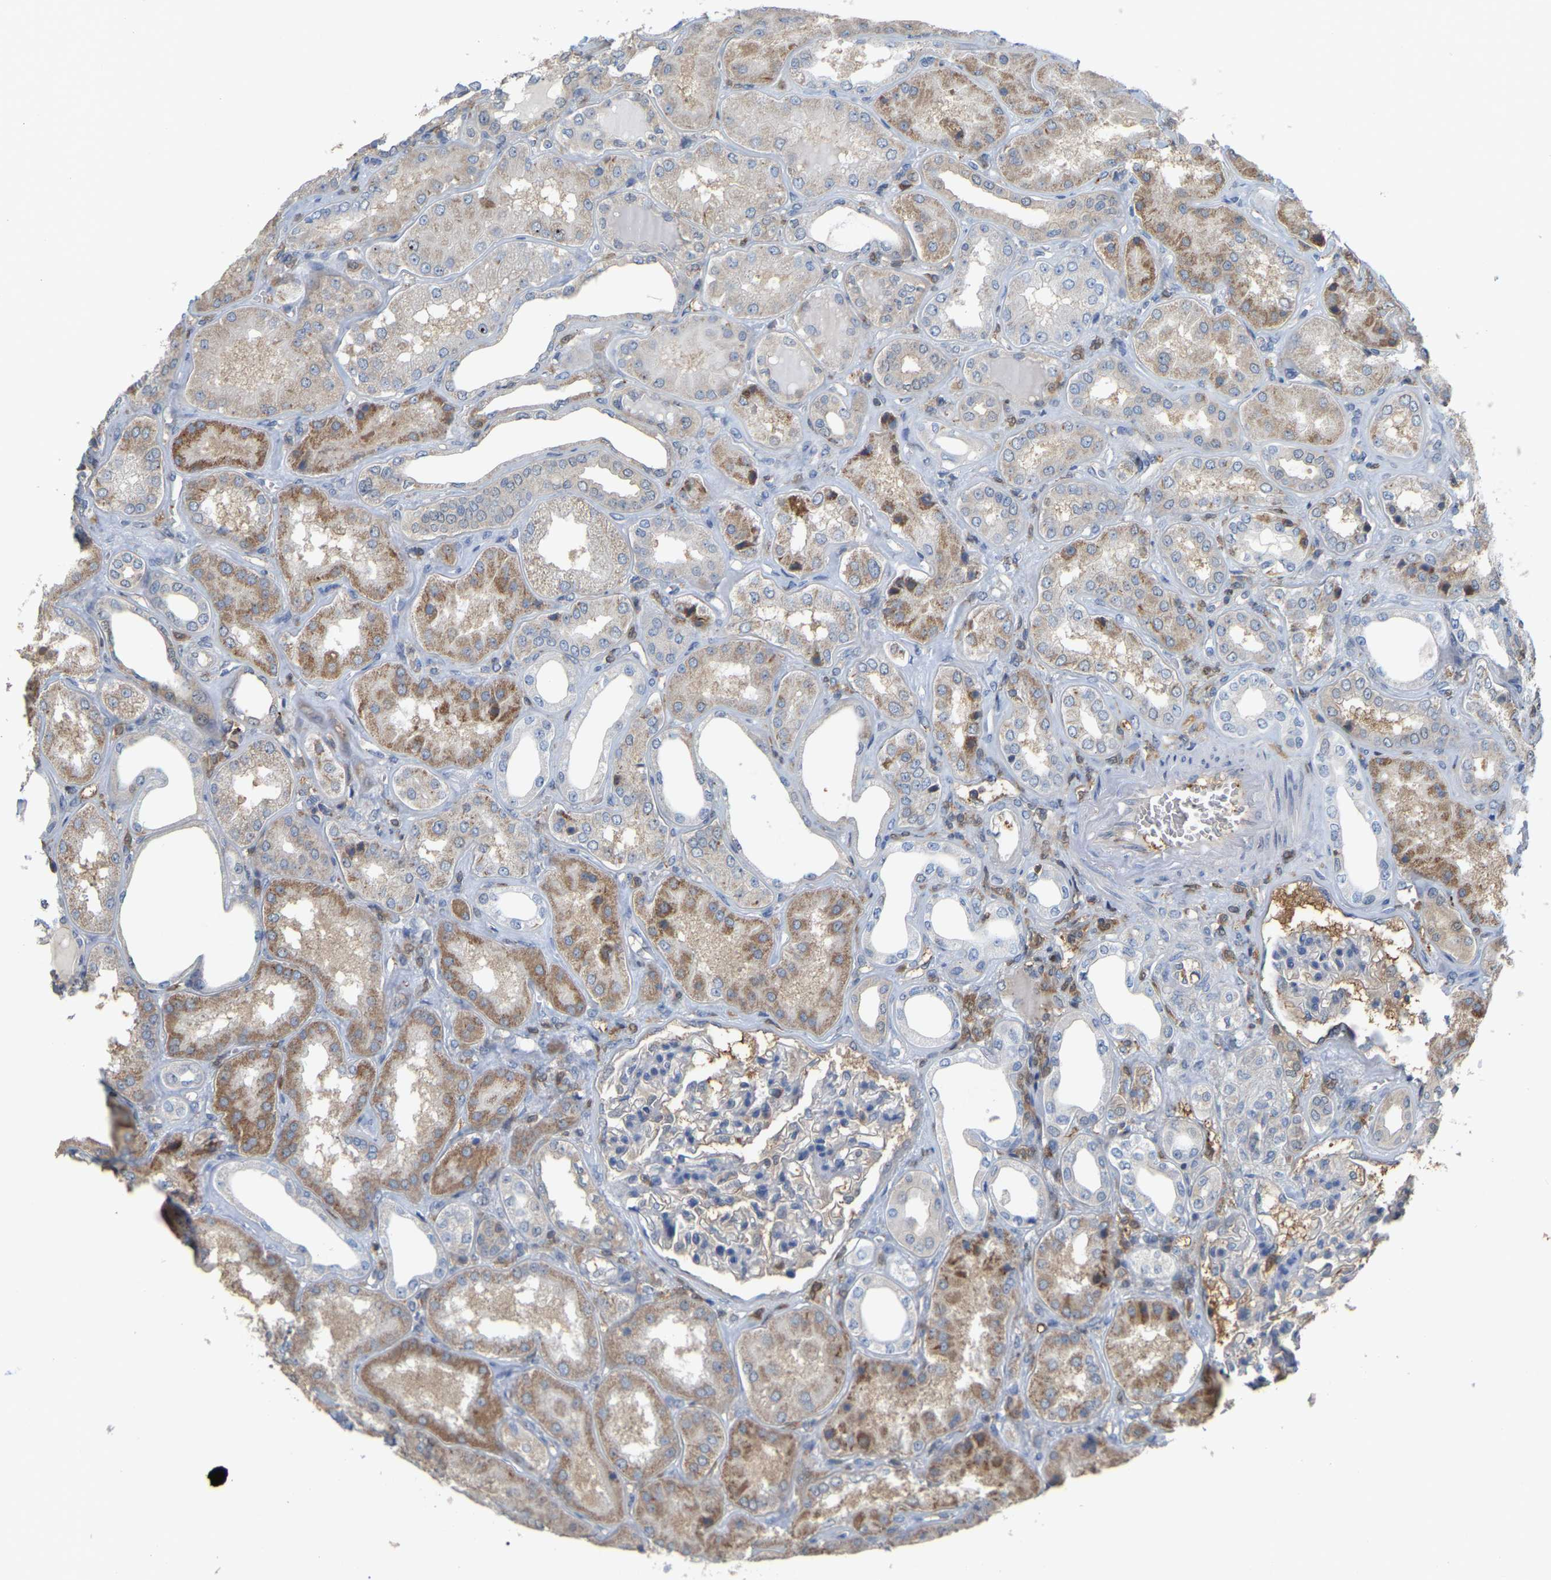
{"staining": {"intensity": "negative", "quantity": "none", "location": "none"}, "tissue": "kidney", "cell_type": "Cells in glomeruli", "image_type": "normal", "snomed": [{"axis": "morphology", "description": "Normal tissue, NOS"}, {"axis": "topography", "description": "Kidney"}], "caption": "The image reveals no staining of cells in glomeruli in benign kidney. (Immunohistochemistry, brightfield microscopy, high magnification).", "gene": "MTPN", "patient": {"sex": "female", "age": 56}}